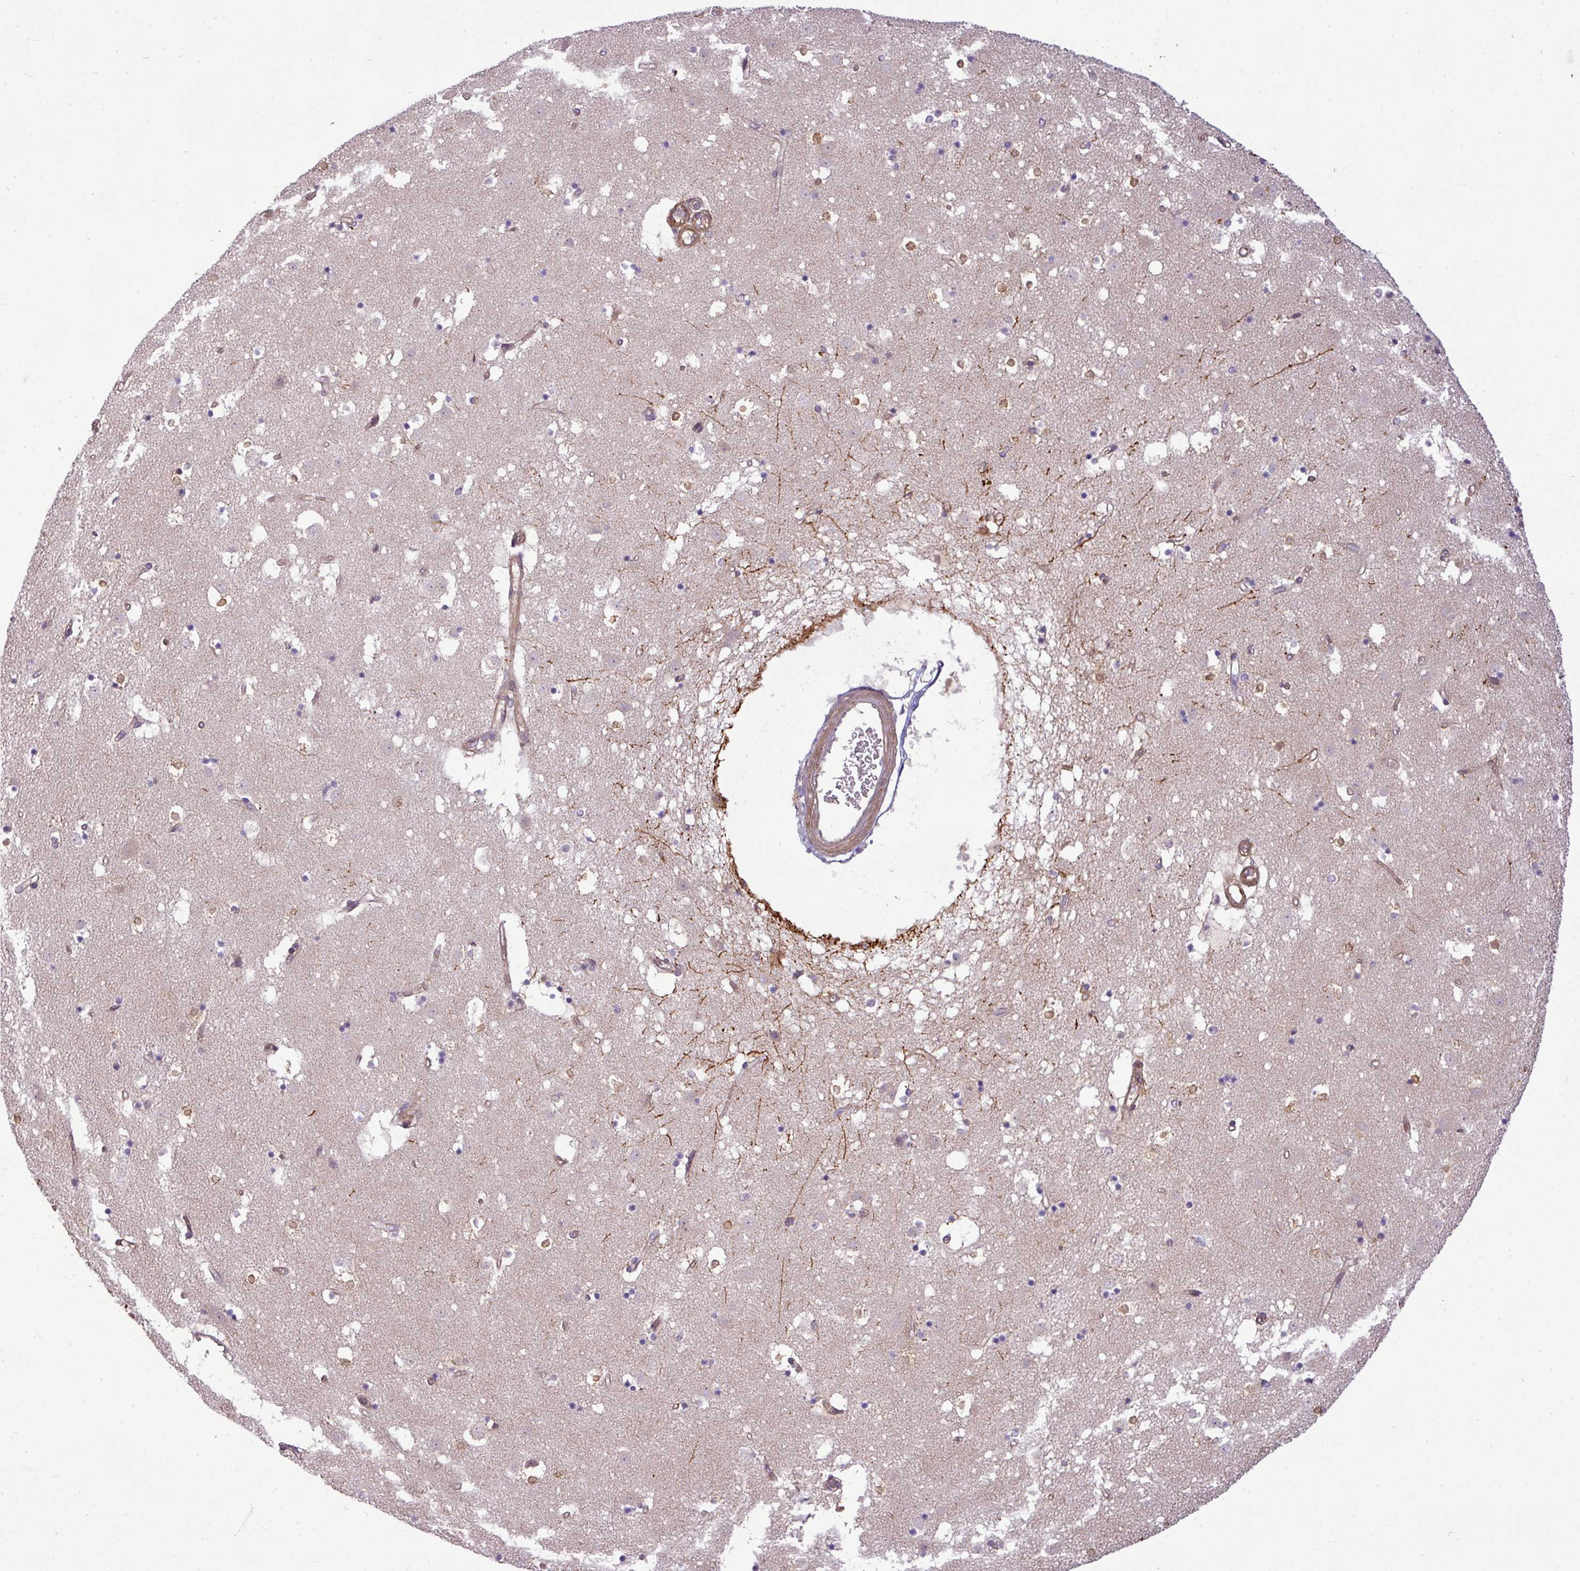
{"staining": {"intensity": "weak", "quantity": "<25%", "location": "cytoplasmic/membranous"}, "tissue": "caudate", "cell_type": "Glial cells", "image_type": "normal", "snomed": [{"axis": "morphology", "description": "Normal tissue, NOS"}, {"axis": "topography", "description": "Lateral ventricle wall"}], "caption": "Glial cells show no significant staining in unremarkable caudate. Brightfield microscopy of IHC stained with DAB (brown) and hematoxylin (blue), captured at high magnification.", "gene": "ZNF35", "patient": {"sex": "male", "age": 58}}